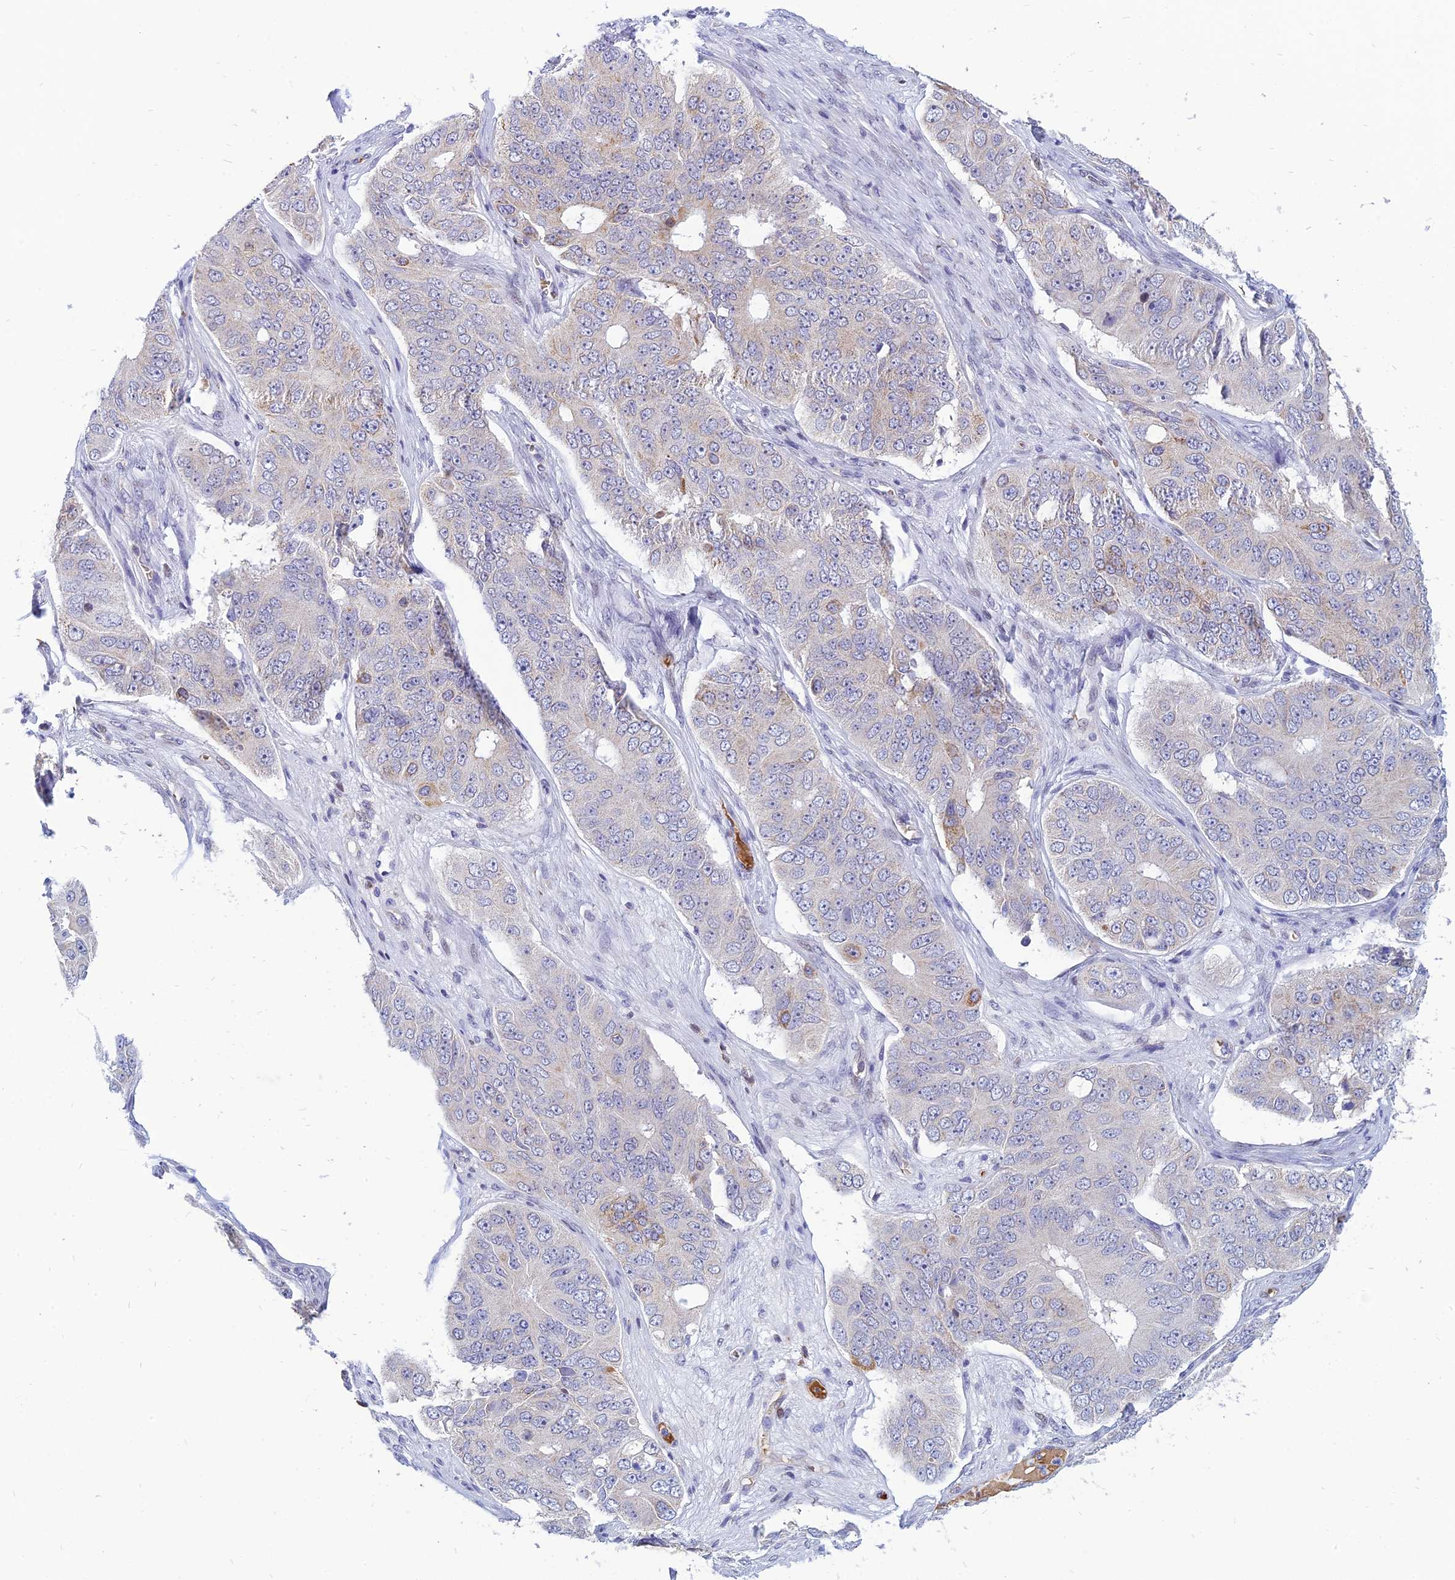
{"staining": {"intensity": "negative", "quantity": "none", "location": "none"}, "tissue": "ovarian cancer", "cell_type": "Tumor cells", "image_type": "cancer", "snomed": [{"axis": "morphology", "description": "Carcinoma, endometroid"}, {"axis": "topography", "description": "Ovary"}], "caption": "There is no significant expression in tumor cells of endometroid carcinoma (ovarian). The staining is performed using DAB (3,3'-diaminobenzidine) brown chromogen with nuclei counter-stained in using hematoxylin.", "gene": "HHAT", "patient": {"sex": "female", "age": 51}}